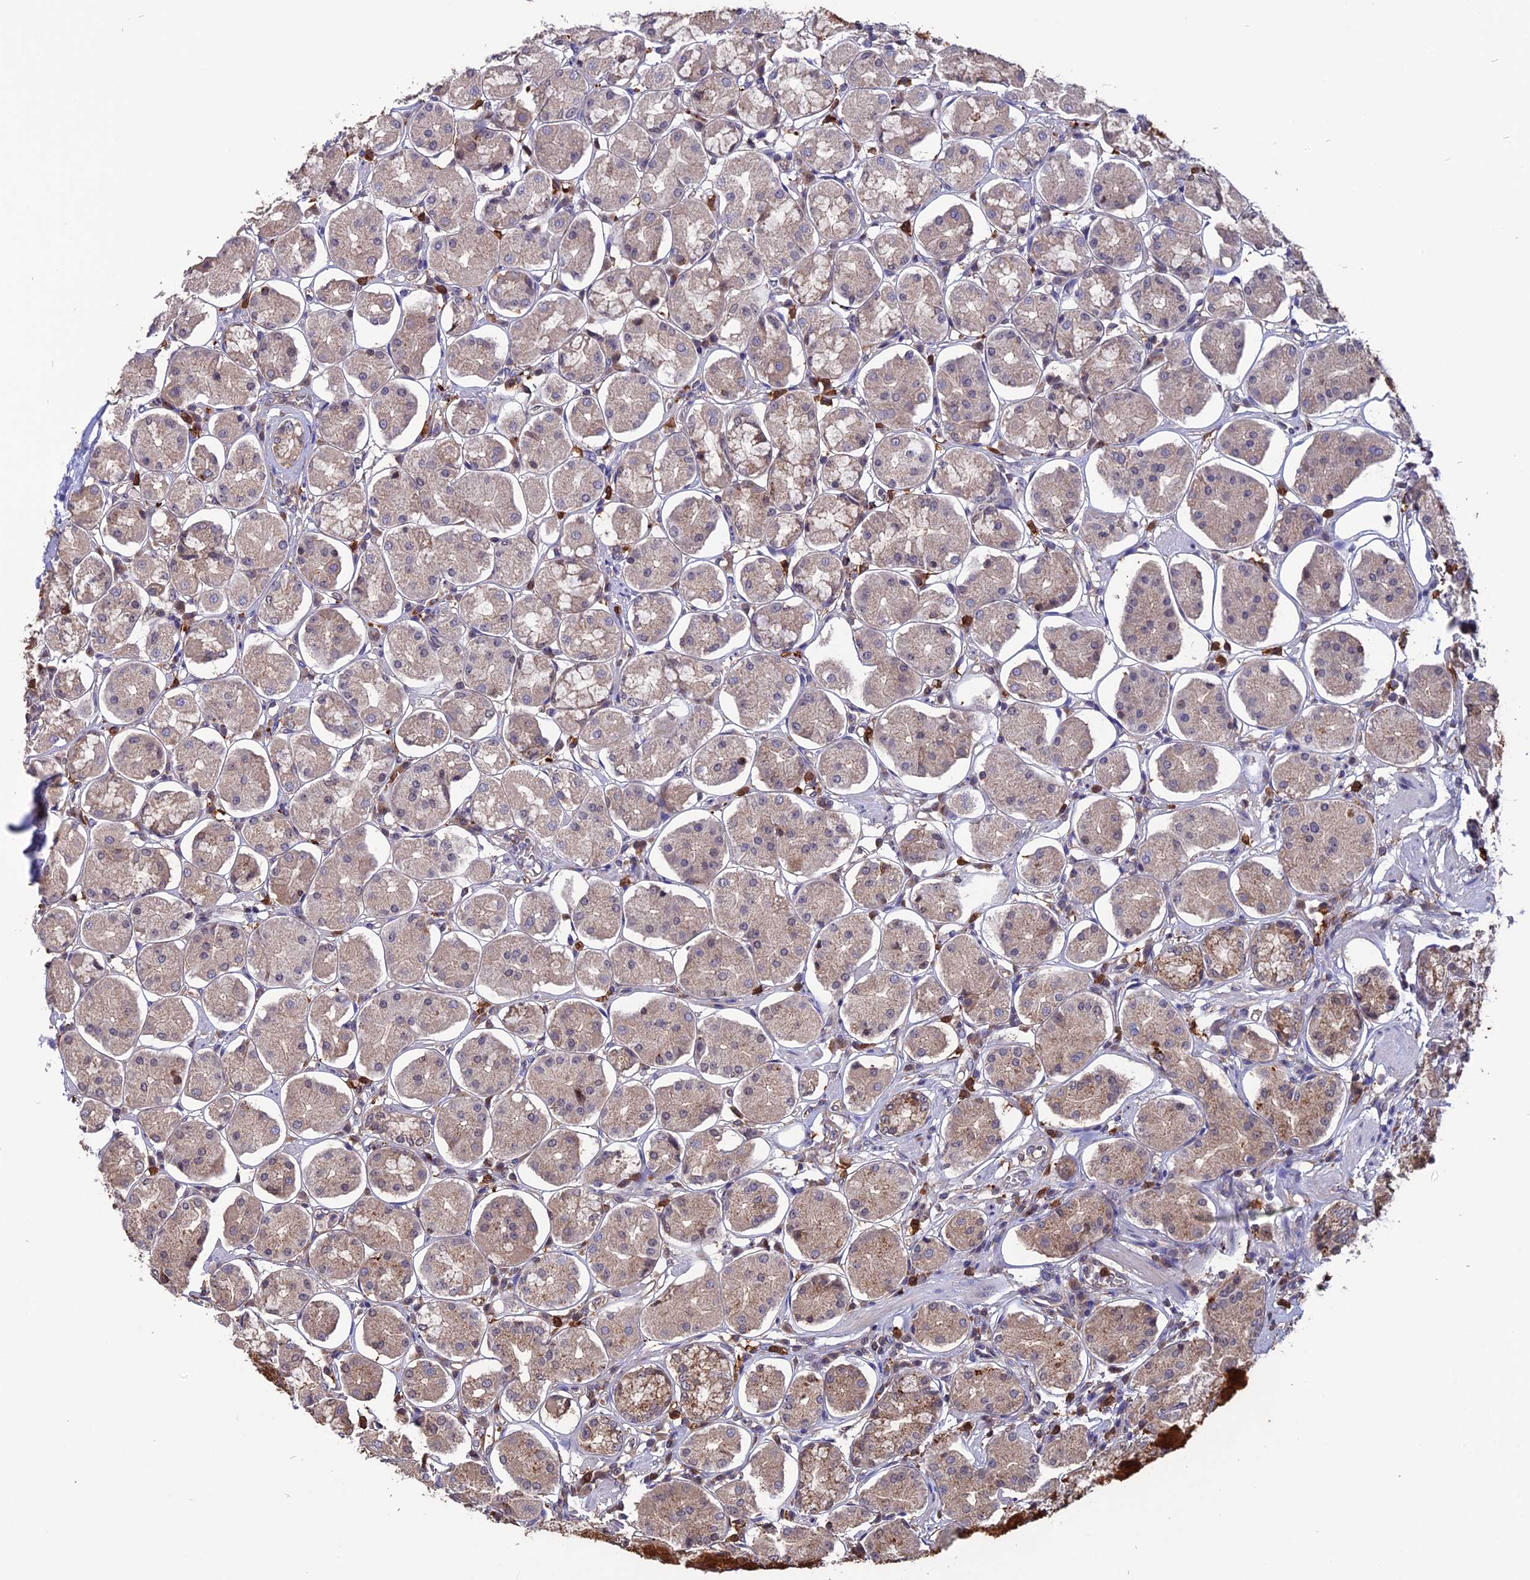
{"staining": {"intensity": "weak", "quantity": "<25%", "location": "cytoplasmic/membranous"}, "tissue": "stomach", "cell_type": "Glandular cells", "image_type": "normal", "snomed": [{"axis": "morphology", "description": "Normal tissue, NOS"}, {"axis": "topography", "description": "Stomach, lower"}], "caption": "The histopathology image shows no staining of glandular cells in benign stomach. (Brightfield microscopy of DAB immunohistochemistry at high magnification).", "gene": "CARMIL2", "patient": {"sex": "female", "age": 56}}